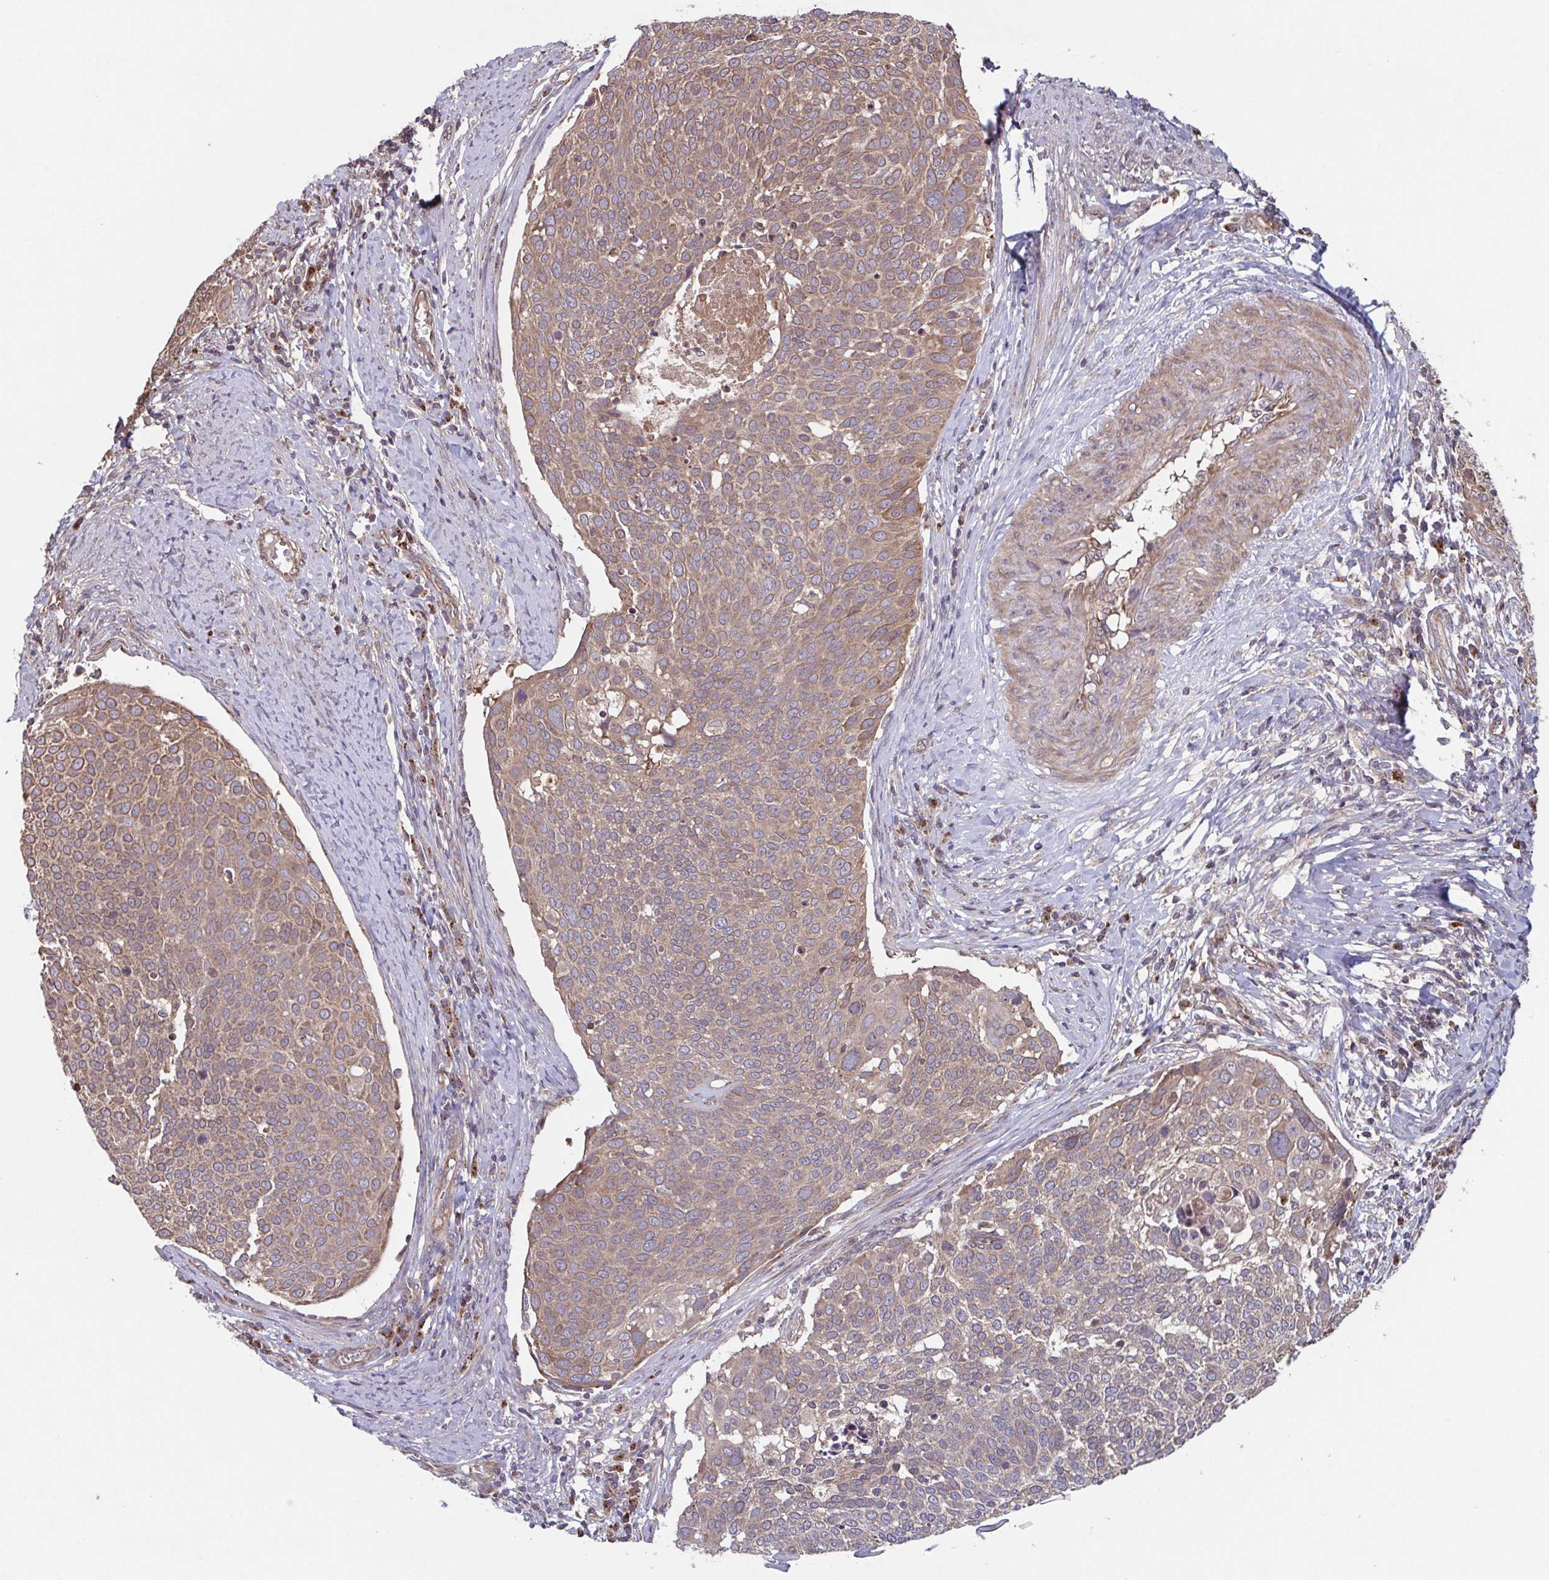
{"staining": {"intensity": "moderate", "quantity": ">75%", "location": "cytoplasmic/membranous"}, "tissue": "cervical cancer", "cell_type": "Tumor cells", "image_type": "cancer", "snomed": [{"axis": "morphology", "description": "Squamous cell carcinoma, NOS"}, {"axis": "topography", "description": "Cervix"}], "caption": "Moderate cytoplasmic/membranous expression for a protein is appreciated in approximately >75% of tumor cells of cervical cancer using immunohistochemistry.", "gene": "COPB1", "patient": {"sex": "female", "age": 39}}